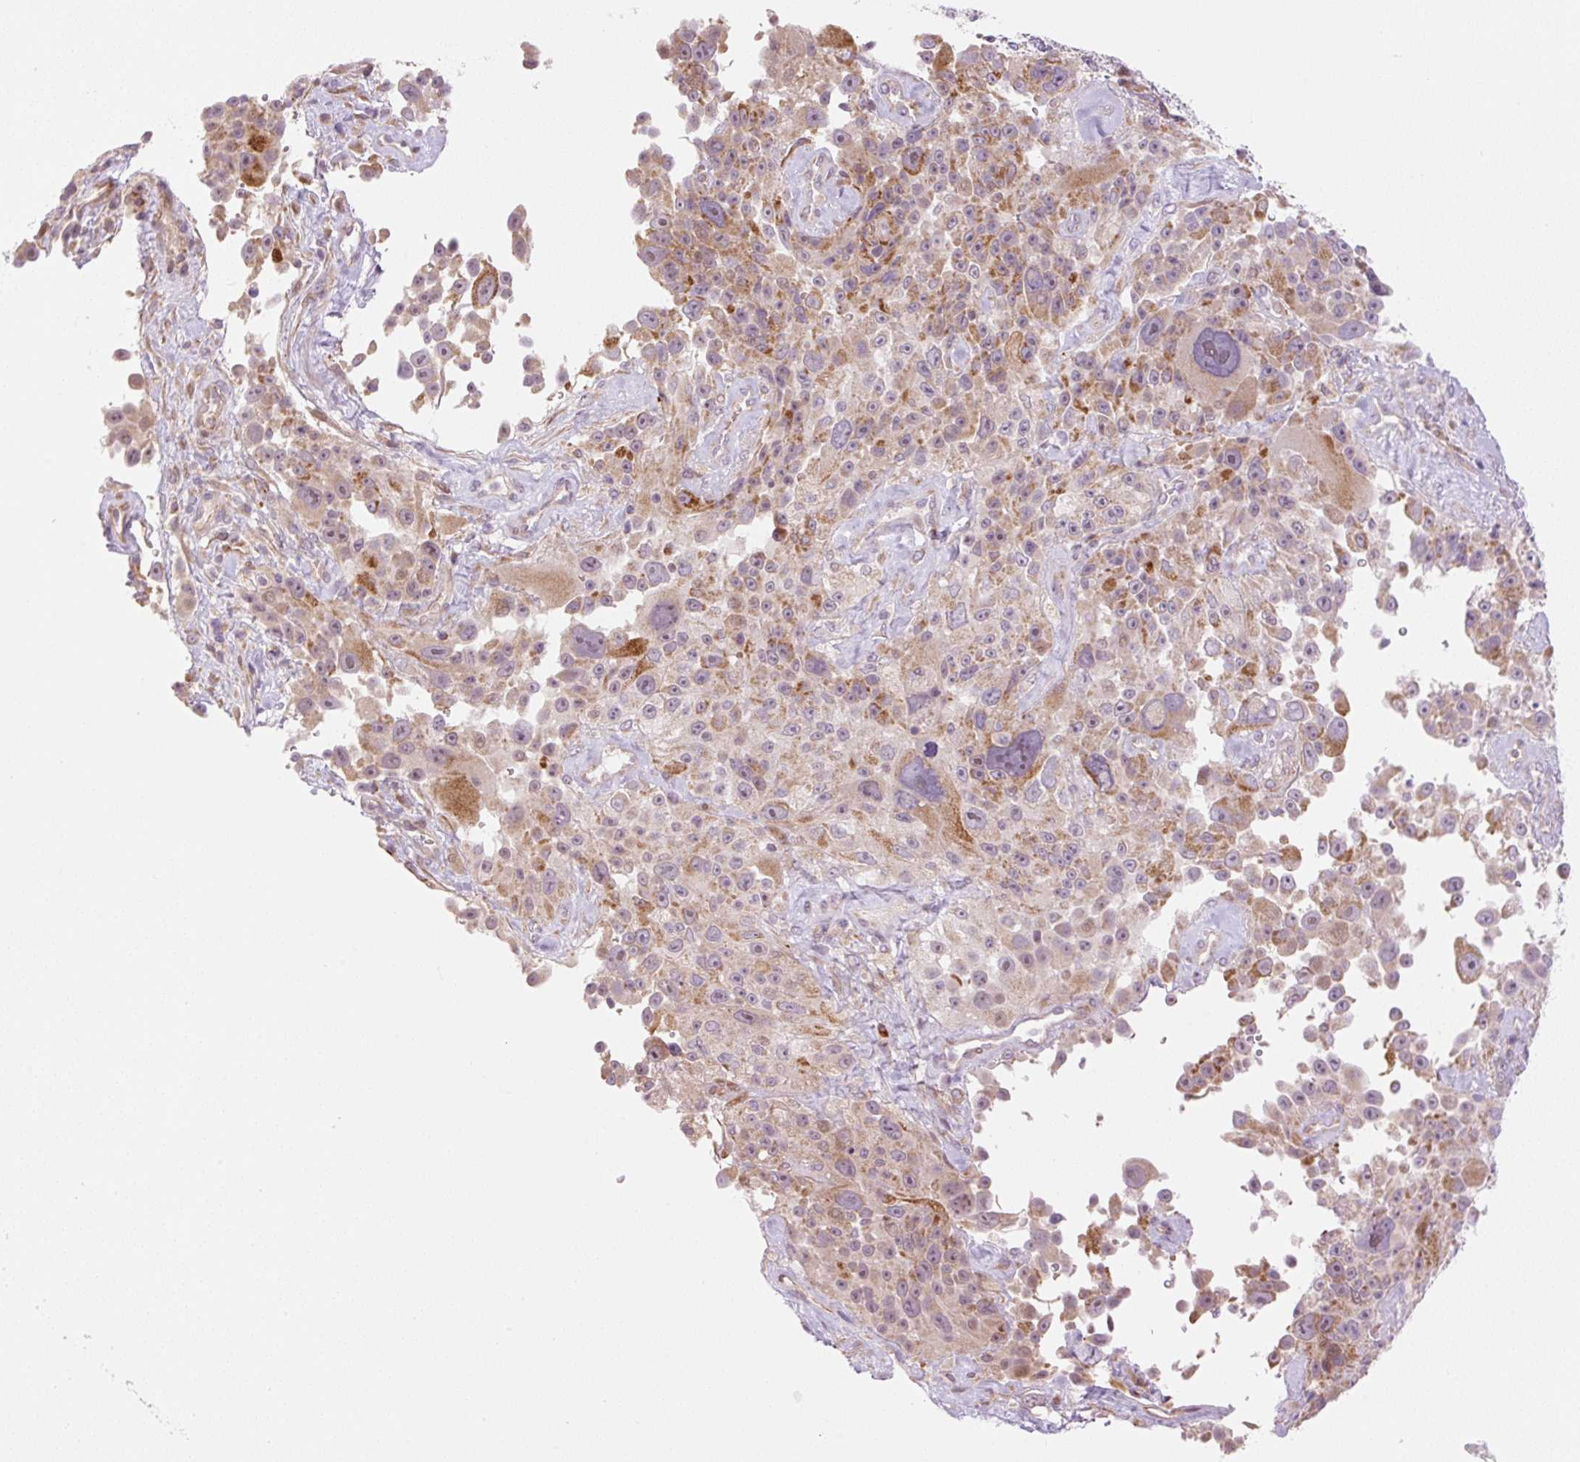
{"staining": {"intensity": "strong", "quantity": "<25%", "location": "cytoplasmic/membranous"}, "tissue": "melanoma", "cell_type": "Tumor cells", "image_type": "cancer", "snomed": [{"axis": "morphology", "description": "Malignant melanoma, Metastatic site"}, {"axis": "topography", "description": "Lymph node"}], "caption": "Protein positivity by immunohistochemistry (IHC) reveals strong cytoplasmic/membranous positivity in approximately <25% of tumor cells in melanoma.", "gene": "ZNF394", "patient": {"sex": "male", "age": 62}}